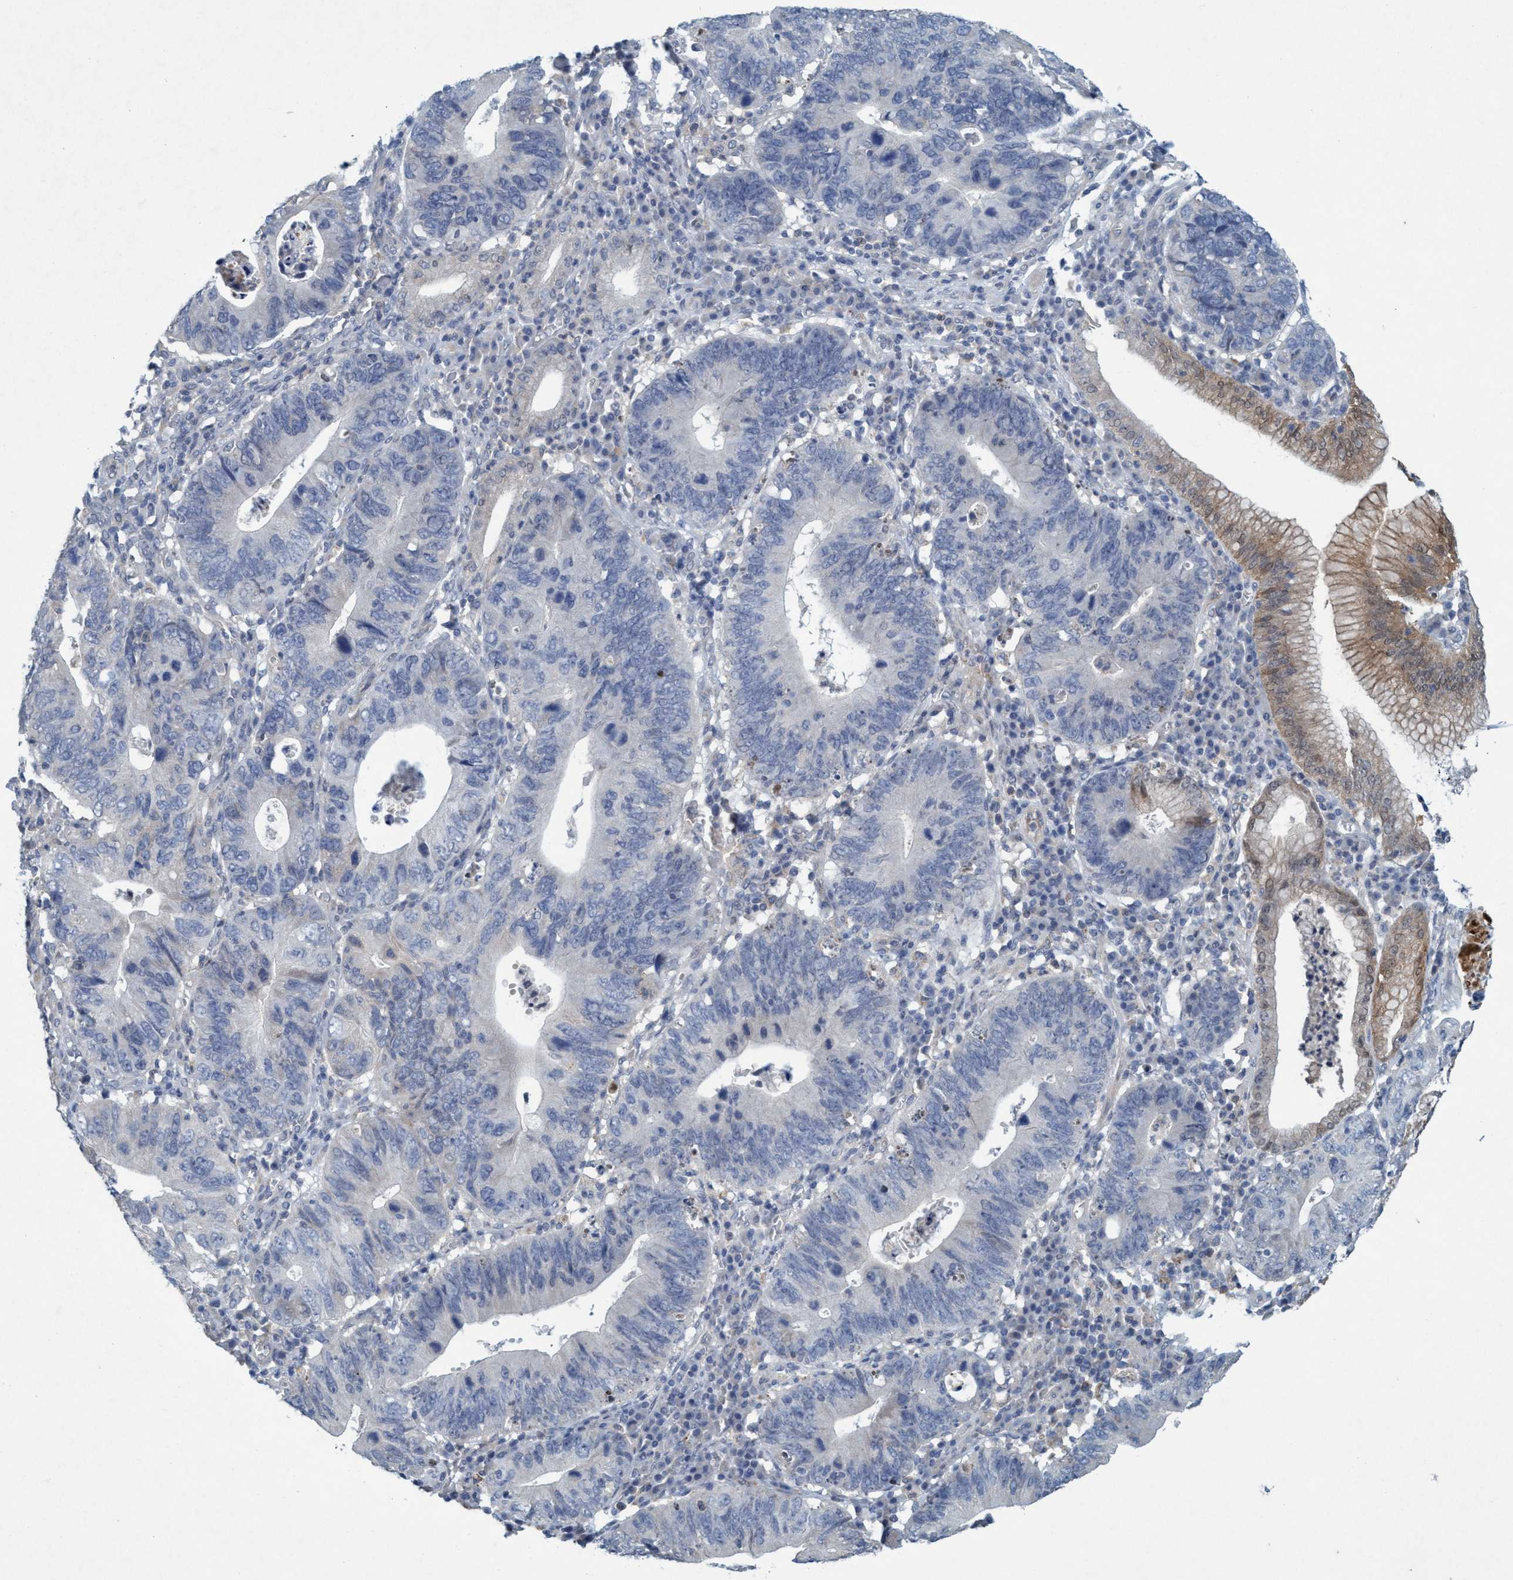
{"staining": {"intensity": "weak", "quantity": "<25%", "location": "cytoplasmic/membranous,nuclear"}, "tissue": "stomach cancer", "cell_type": "Tumor cells", "image_type": "cancer", "snomed": [{"axis": "morphology", "description": "Adenocarcinoma, NOS"}, {"axis": "topography", "description": "Stomach"}], "caption": "DAB immunohistochemical staining of adenocarcinoma (stomach) exhibits no significant staining in tumor cells.", "gene": "RNF208", "patient": {"sex": "male", "age": 59}}